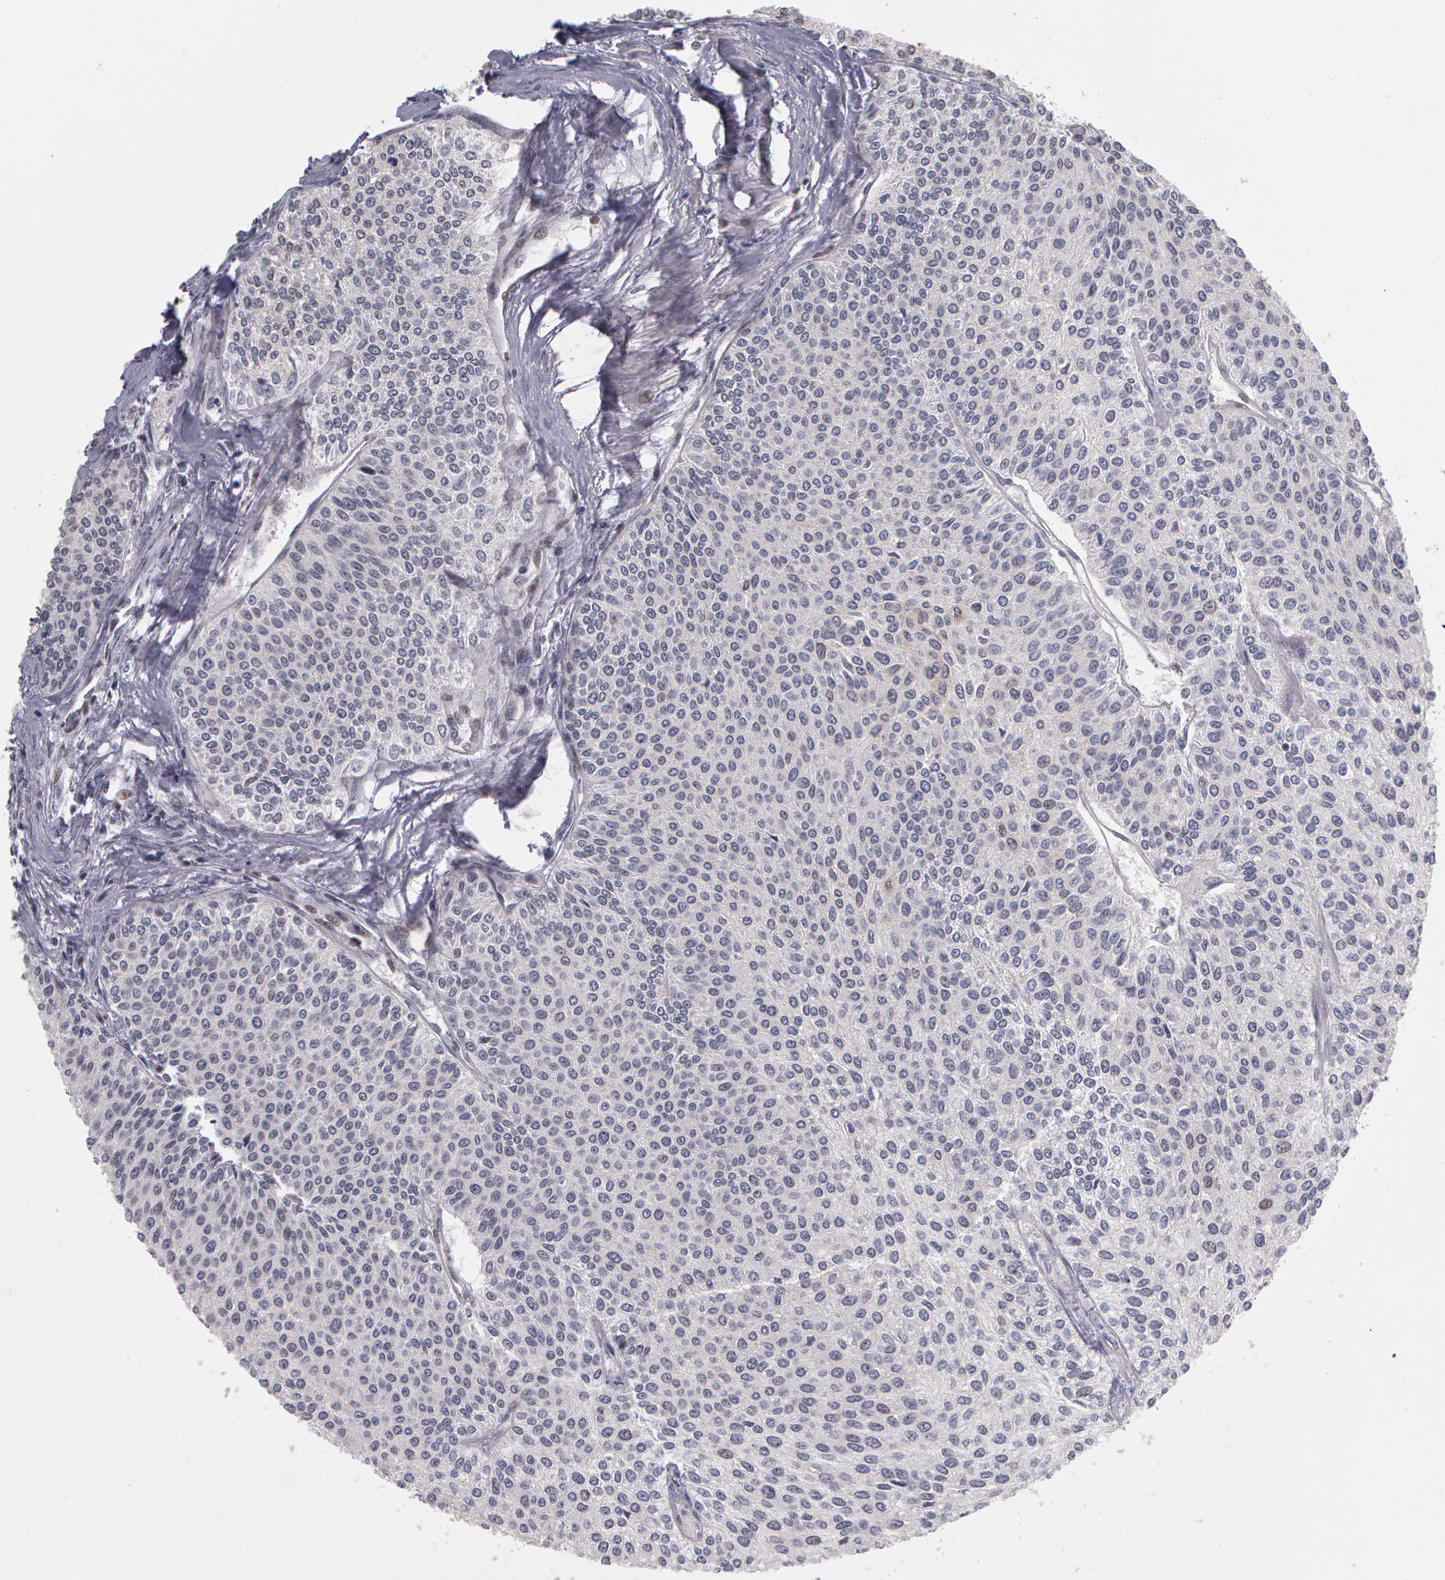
{"staining": {"intensity": "negative", "quantity": "none", "location": "none"}, "tissue": "urothelial cancer", "cell_type": "Tumor cells", "image_type": "cancer", "snomed": [{"axis": "morphology", "description": "Urothelial carcinoma, Low grade"}, {"axis": "topography", "description": "Urinary bladder"}], "caption": "Human urothelial cancer stained for a protein using immunohistochemistry exhibits no positivity in tumor cells.", "gene": "PRICKLE1", "patient": {"sex": "female", "age": 73}}